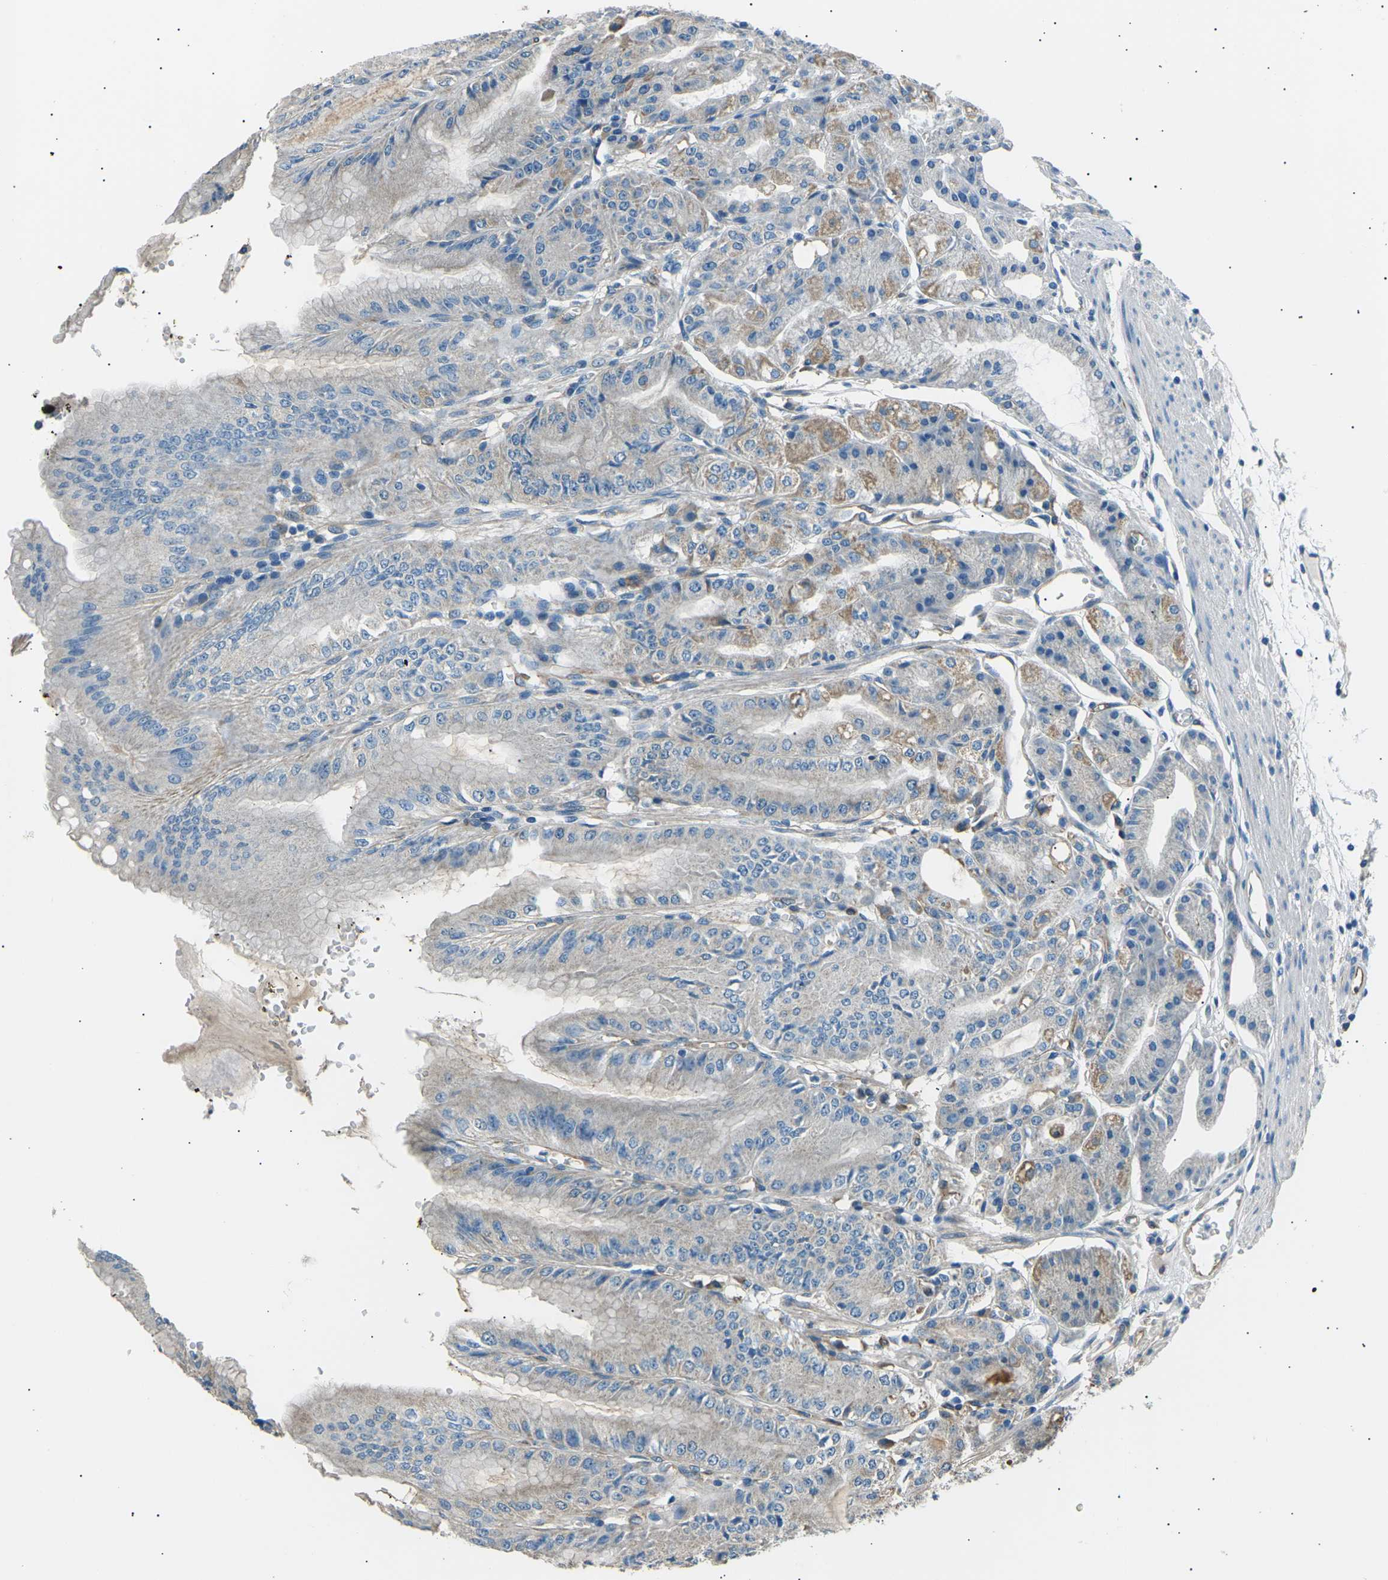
{"staining": {"intensity": "moderate", "quantity": "25%-75%", "location": "cytoplasmic/membranous"}, "tissue": "stomach", "cell_type": "Glandular cells", "image_type": "normal", "snomed": [{"axis": "morphology", "description": "Normal tissue, NOS"}, {"axis": "topography", "description": "Stomach, lower"}], "caption": "This photomicrograph exhibits benign stomach stained with immunohistochemistry to label a protein in brown. The cytoplasmic/membranous of glandular cells show moderate positivity for the protein. Nuclei are counter-stained blue.", "gene": "SLK", "patient": {"sex": "male", "age": 71}}